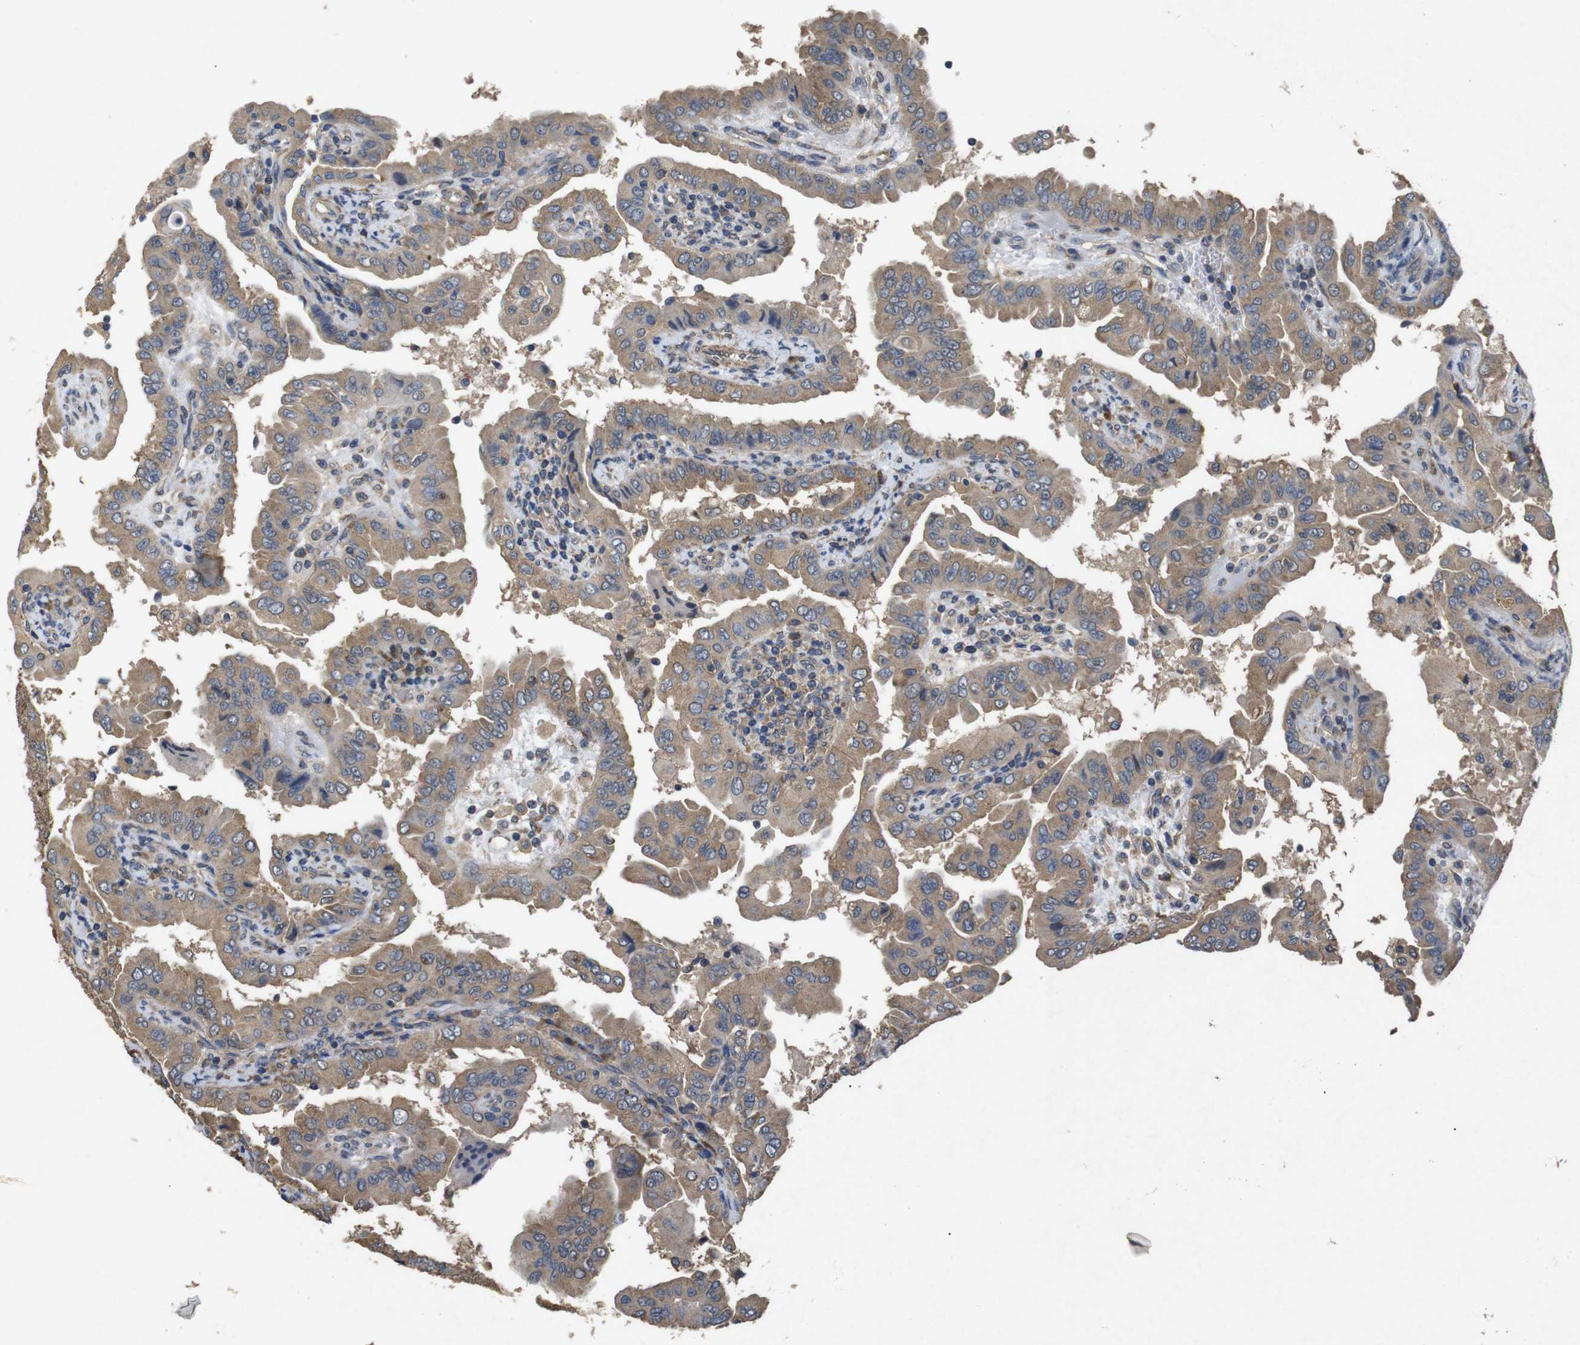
{"staining": {"intensity": "moderate", "quantity": ">75%", "location": "cytoplasmic/membranous"}, "tissue": "thyroid cancer", "cell_type": "Tumor cells", "image_type": "cancer", "snomed": [{"axis": "morphology", "description": "Papillary adenocarcinoma, NOS"}, {"axis": "topography", "description": "Thyroid gland"}], "caption": "Thyroid papillary adenocarcinoma stained with a protein marker exhibits moderate staining in tumor cells.", "gene": "BNIP3", "patient": {"sex": "male", "age": 33}}